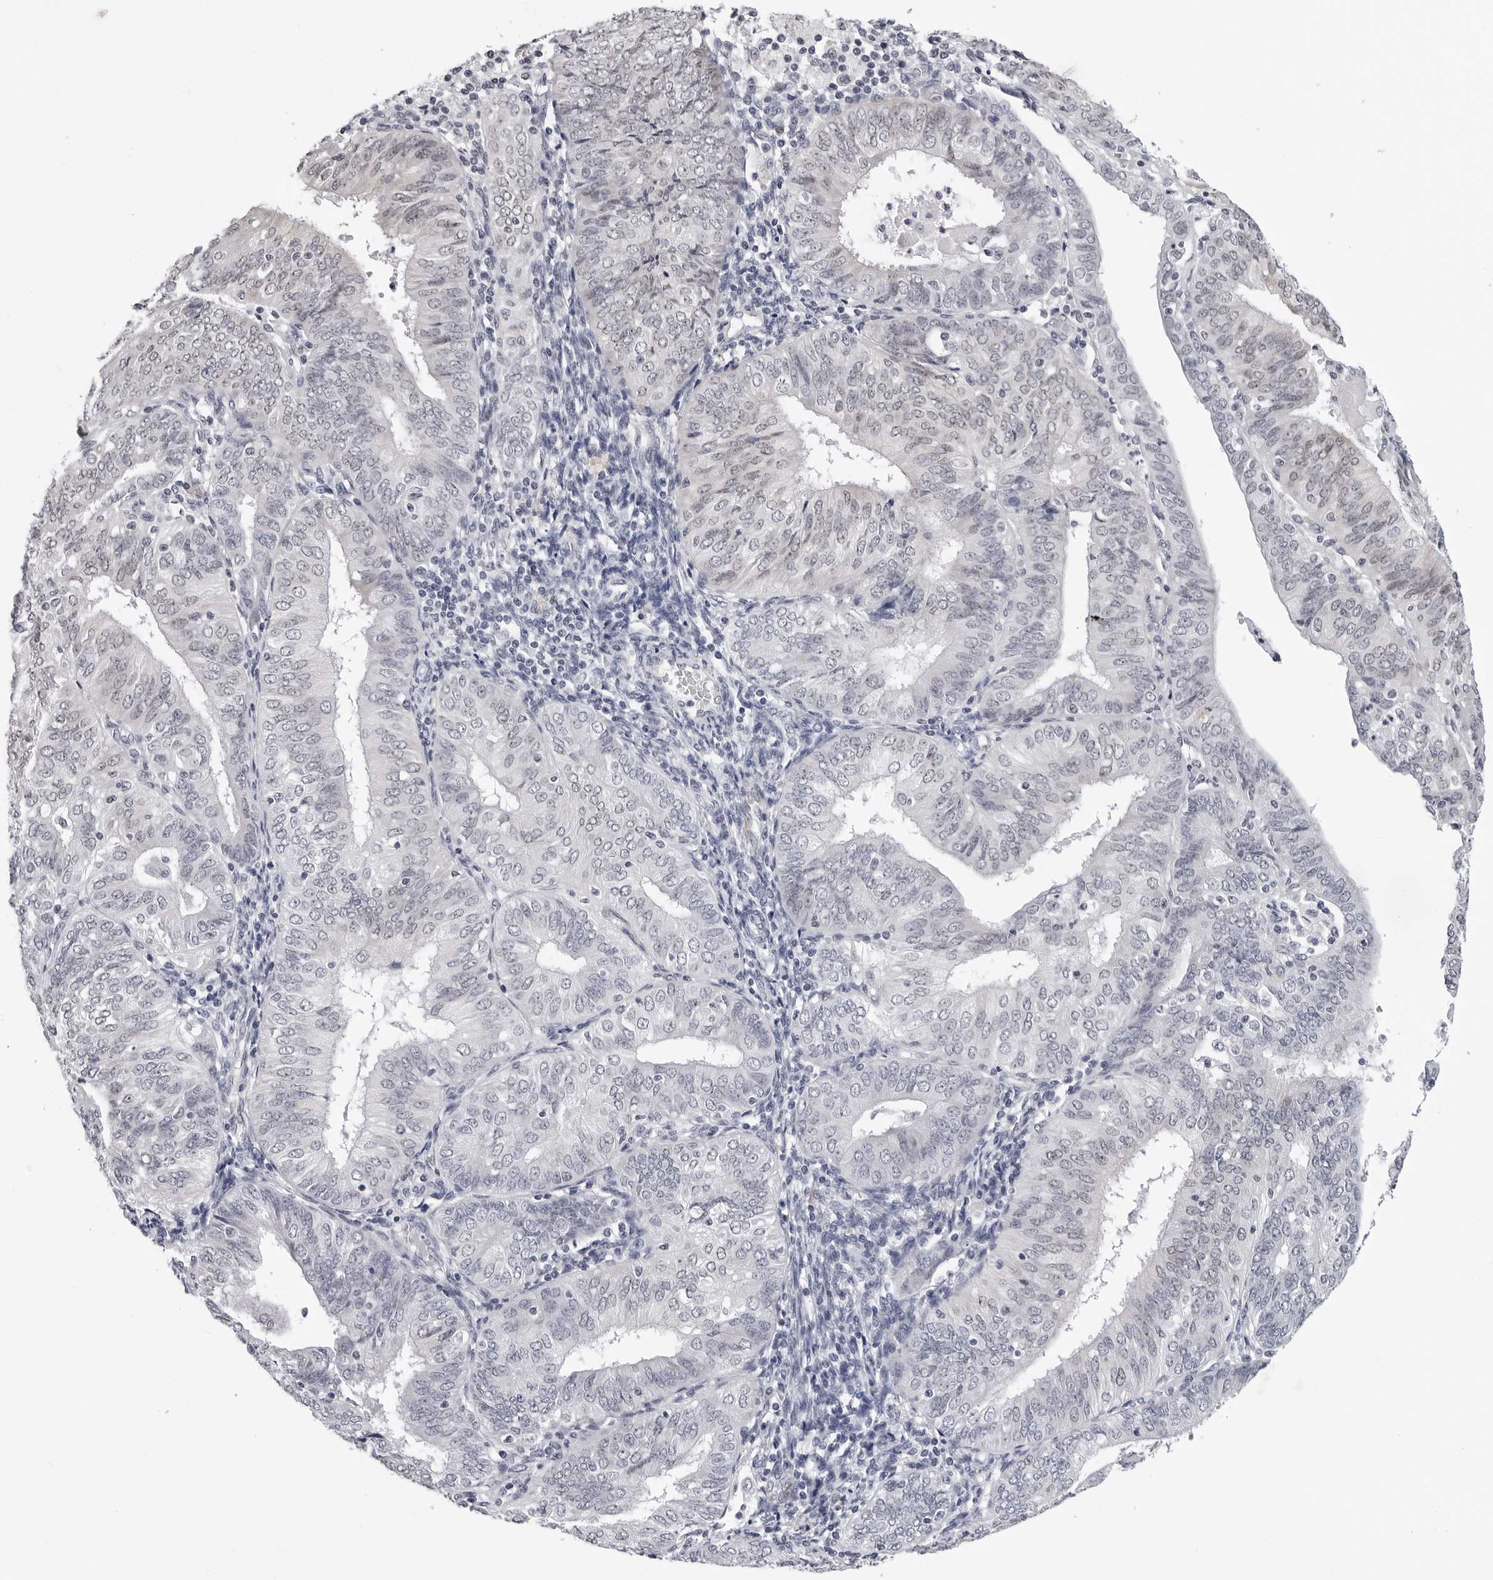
{"staining": {"intensity": "negative", "quantity": "none", "location": "none"}, "tissue": "endometrial cancer", "cell_type": "Tumor cells", "image_type": "cancer", "snomed": [{"axis": "morphology", "description": "Adenocarcinoma, NOS"}, {"axis": "topography", "description": "Endometrium"}], "caption": "Tumor cells show no significant protein positivity in adenocarcinoma (endometrial).", "gene": "GNL2", "patient": {"sex": "female", "age": 58}}